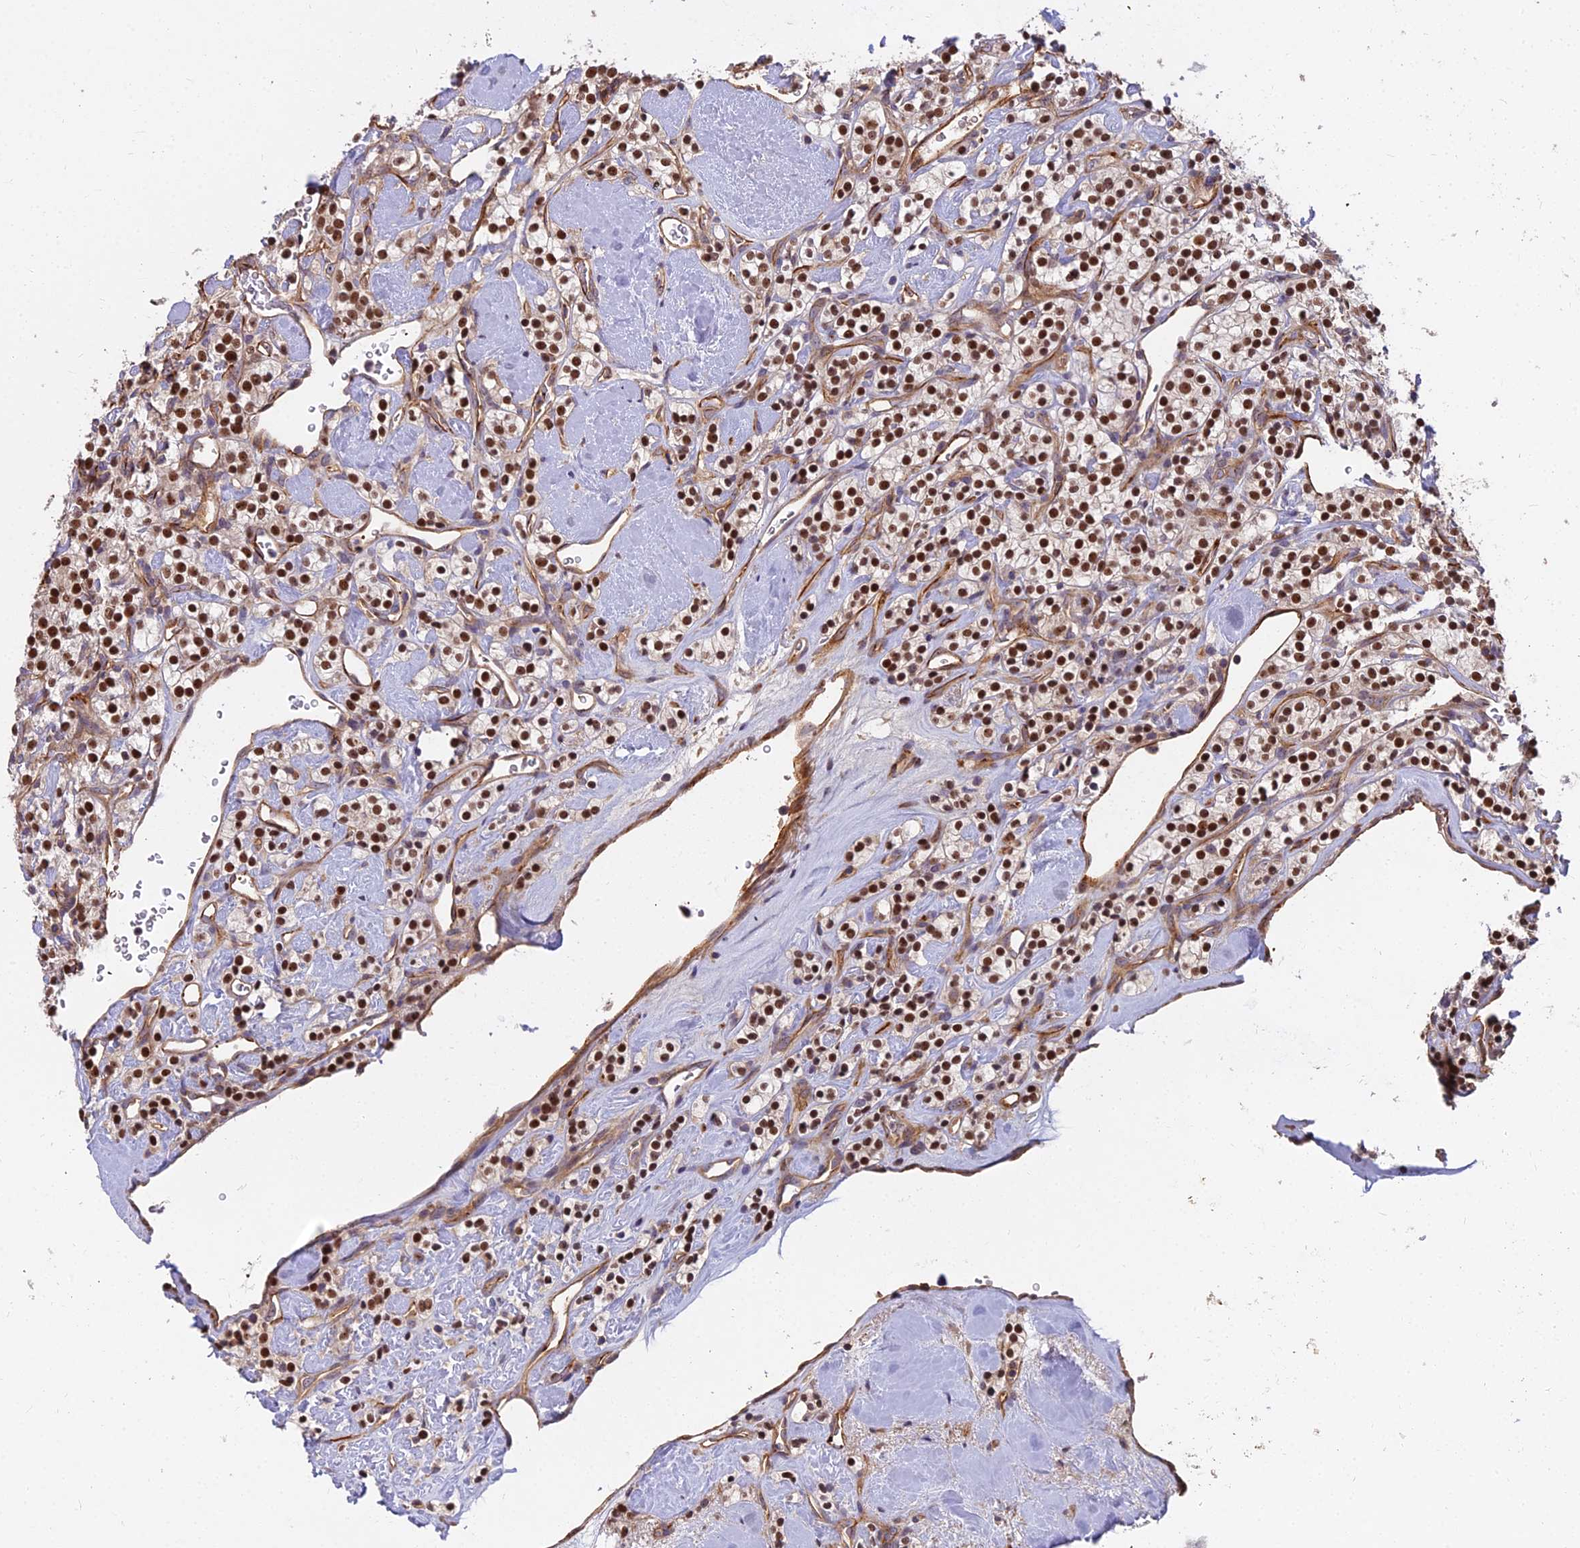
{"staining": {"intensity": "strong", "quantity": ">75%", "location": "nuclear"}, "tissue": "renal cancer", "cell_type": "Tumor cells", "image_type": "cancer", "snomed": [{"axis": "morphology", "description": "Adenocarcinoma, NOS"}, {"axis": "topography", "description": "Kidney"}], "caption": "Immunohistochemistry (IHC) staining of renal cancer, which exhibits high levels of strong nuclear expression in about >75% of tumor cells indicating strong nuclear protein expression. The staining was performed using DAB (brown) for protein detection and nuclei were counterstained in hematoxylin (blue).", "gene": "TCEA3", "patient": {"sex": "male", "age": 77}}